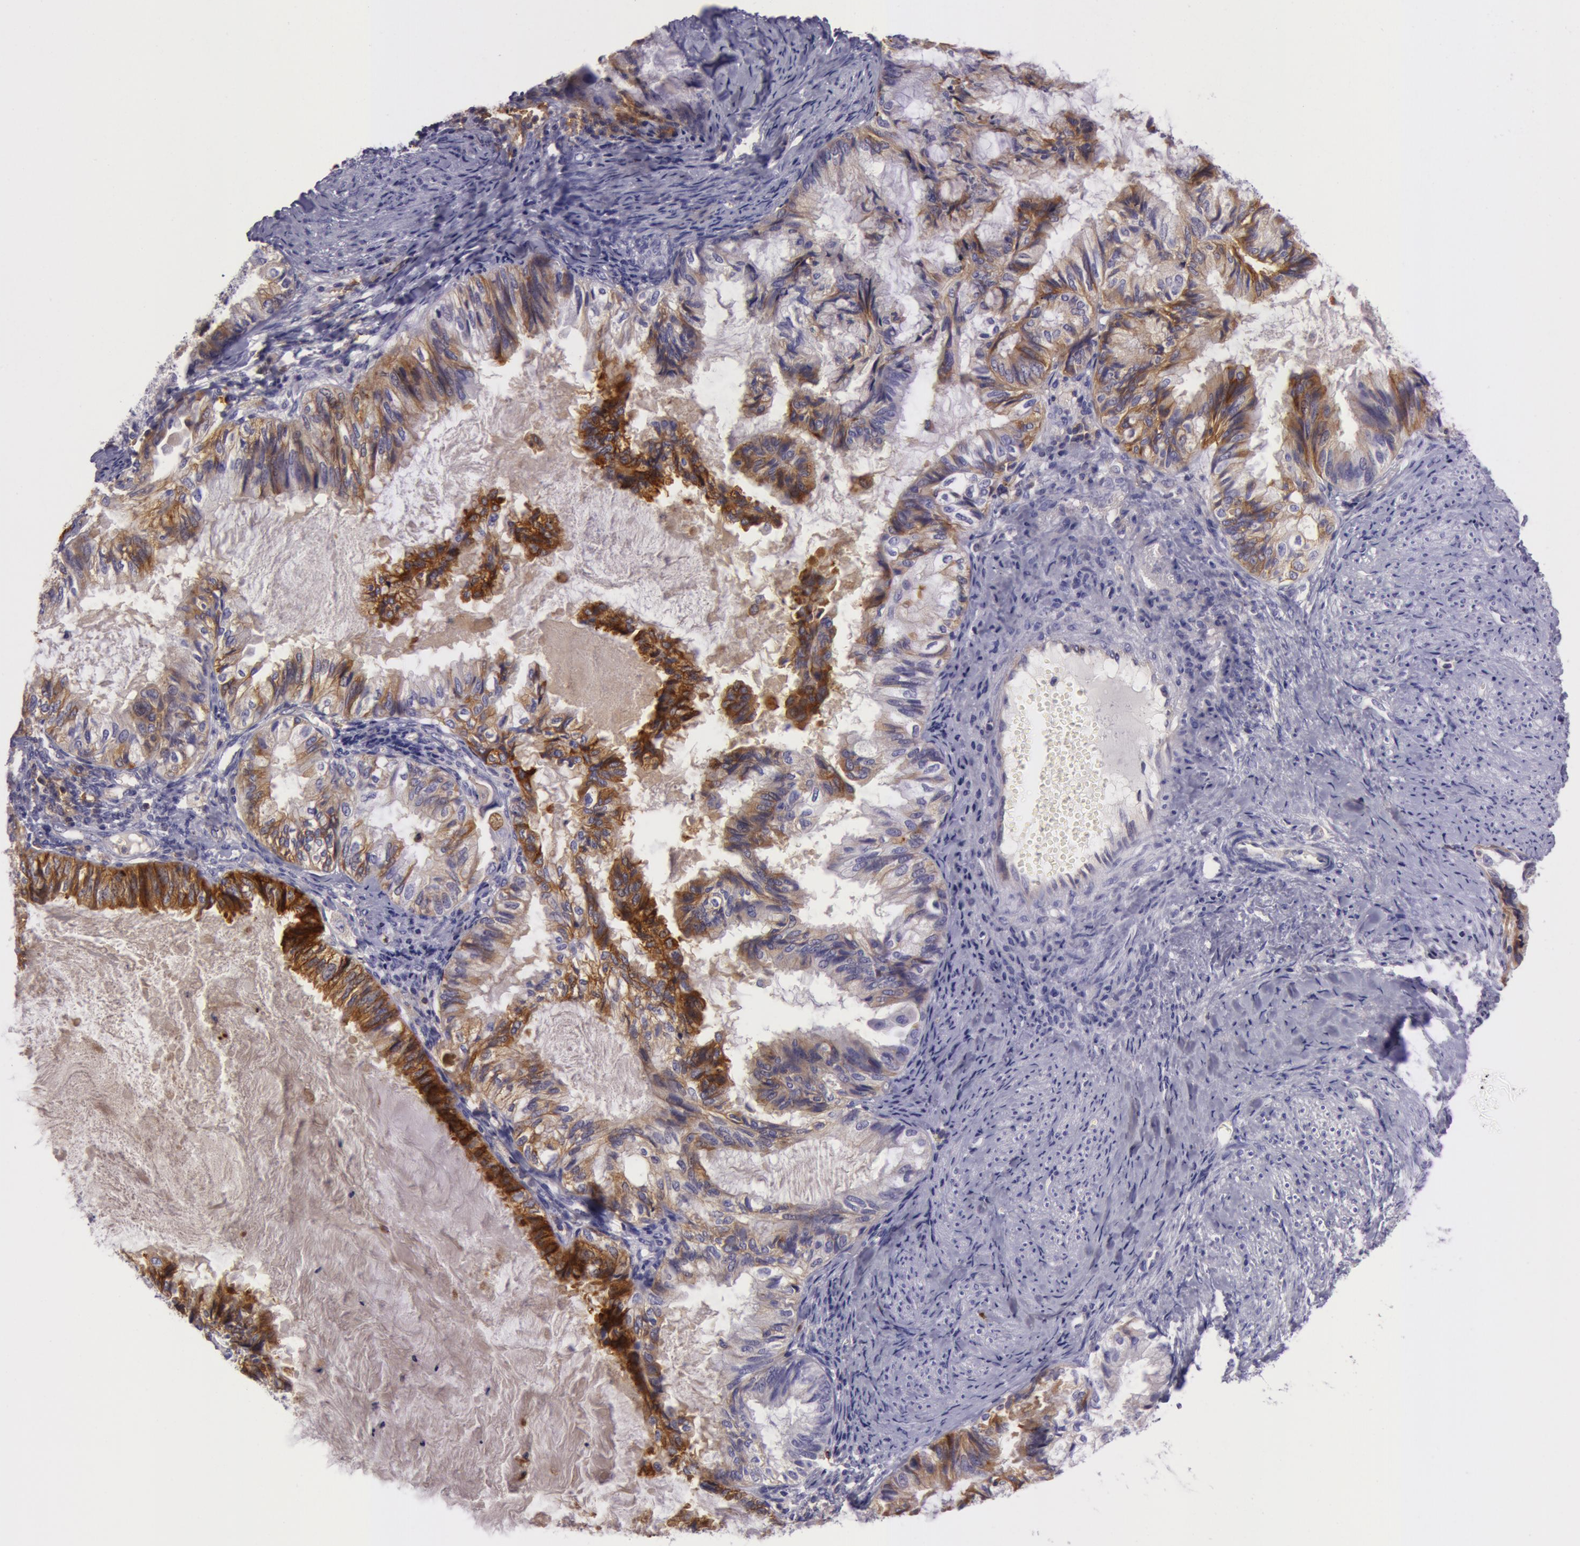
{"staining": {"intensity": "strong", "quantity": ">75%", "location": "cytoplasmic/membranous"}, "tissue": "endometrial cancer", "cell_type": "Tumor cells", "image_type": "cancer", "snomed": [{"axis": "morphology", "description": "Adenocarcinoma, NOS"}, {"axis": "topography", "description": "Endometrium"}], "caption": "Protein staining of endometrial adenocarcinoma tissue shows strong cytoplasmic/membranous expression in about >75% of tumor cells. Immunohistochemistry (ihc) stains the protein in brown and the nuclei are stained blue.", "gene": "LY75", "patient": {"sex": "female", "age": 86}}